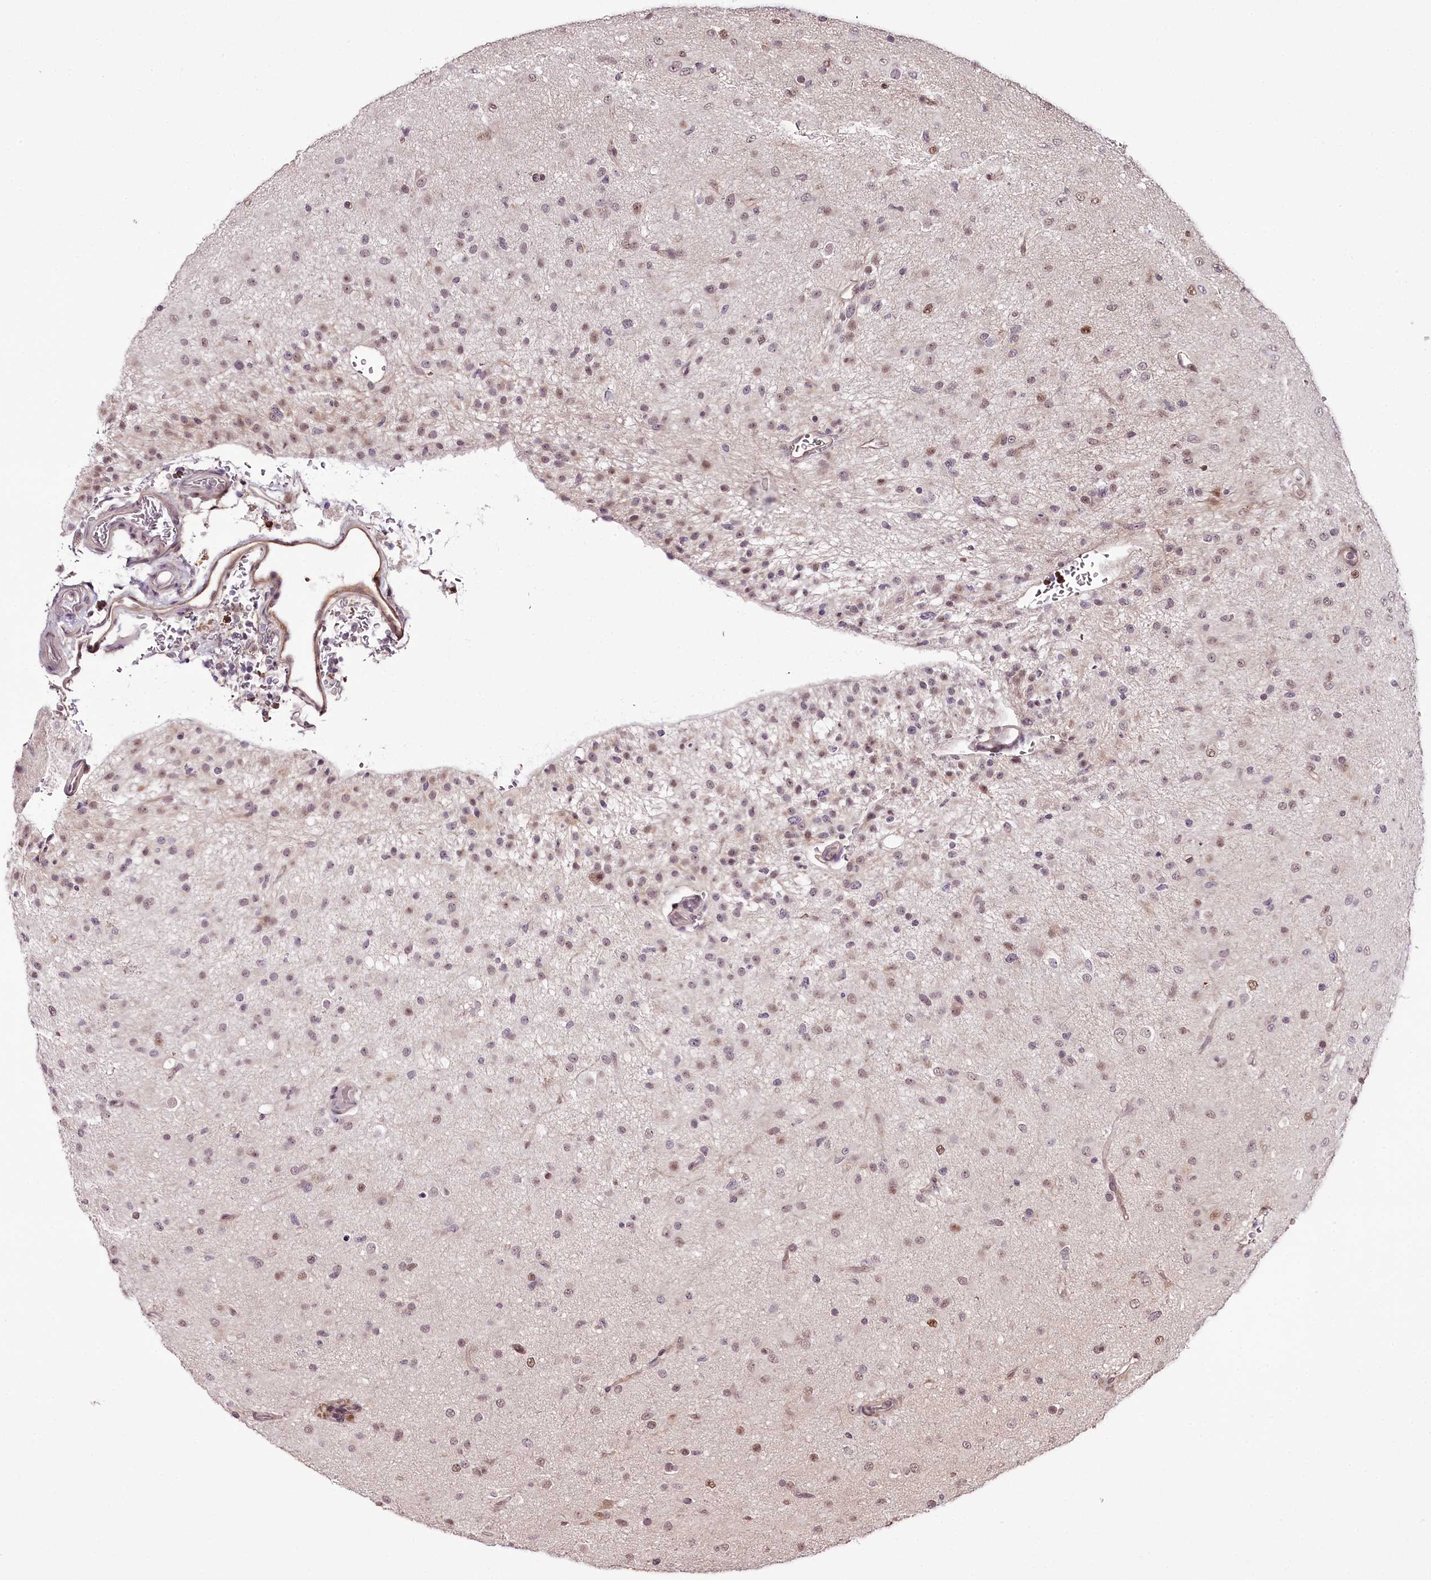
{"staining": {"intensity": "moderate", "quantity": "25%-75%", "location": "nuclear"}, "tissue": "glioma", "cell_type": "Tumor cells", "image_type": "cancer", "snomed": [{"axis": "morphology", "description": "Glioma, malignant, Low grade"}, {"axis": "topography", "description": "Brain"}], "caption": "DAB (3,3'-diaminobenzidine) immunohistochemical staining of malignant low-grade glioma reveals moderate nuclear protein staining in about 25%-75% of tumor cells. (IHC, brightfield microscopy, high magnification).", "gene": "TTC33", "patient": {"sex": "male", "age": 65}}